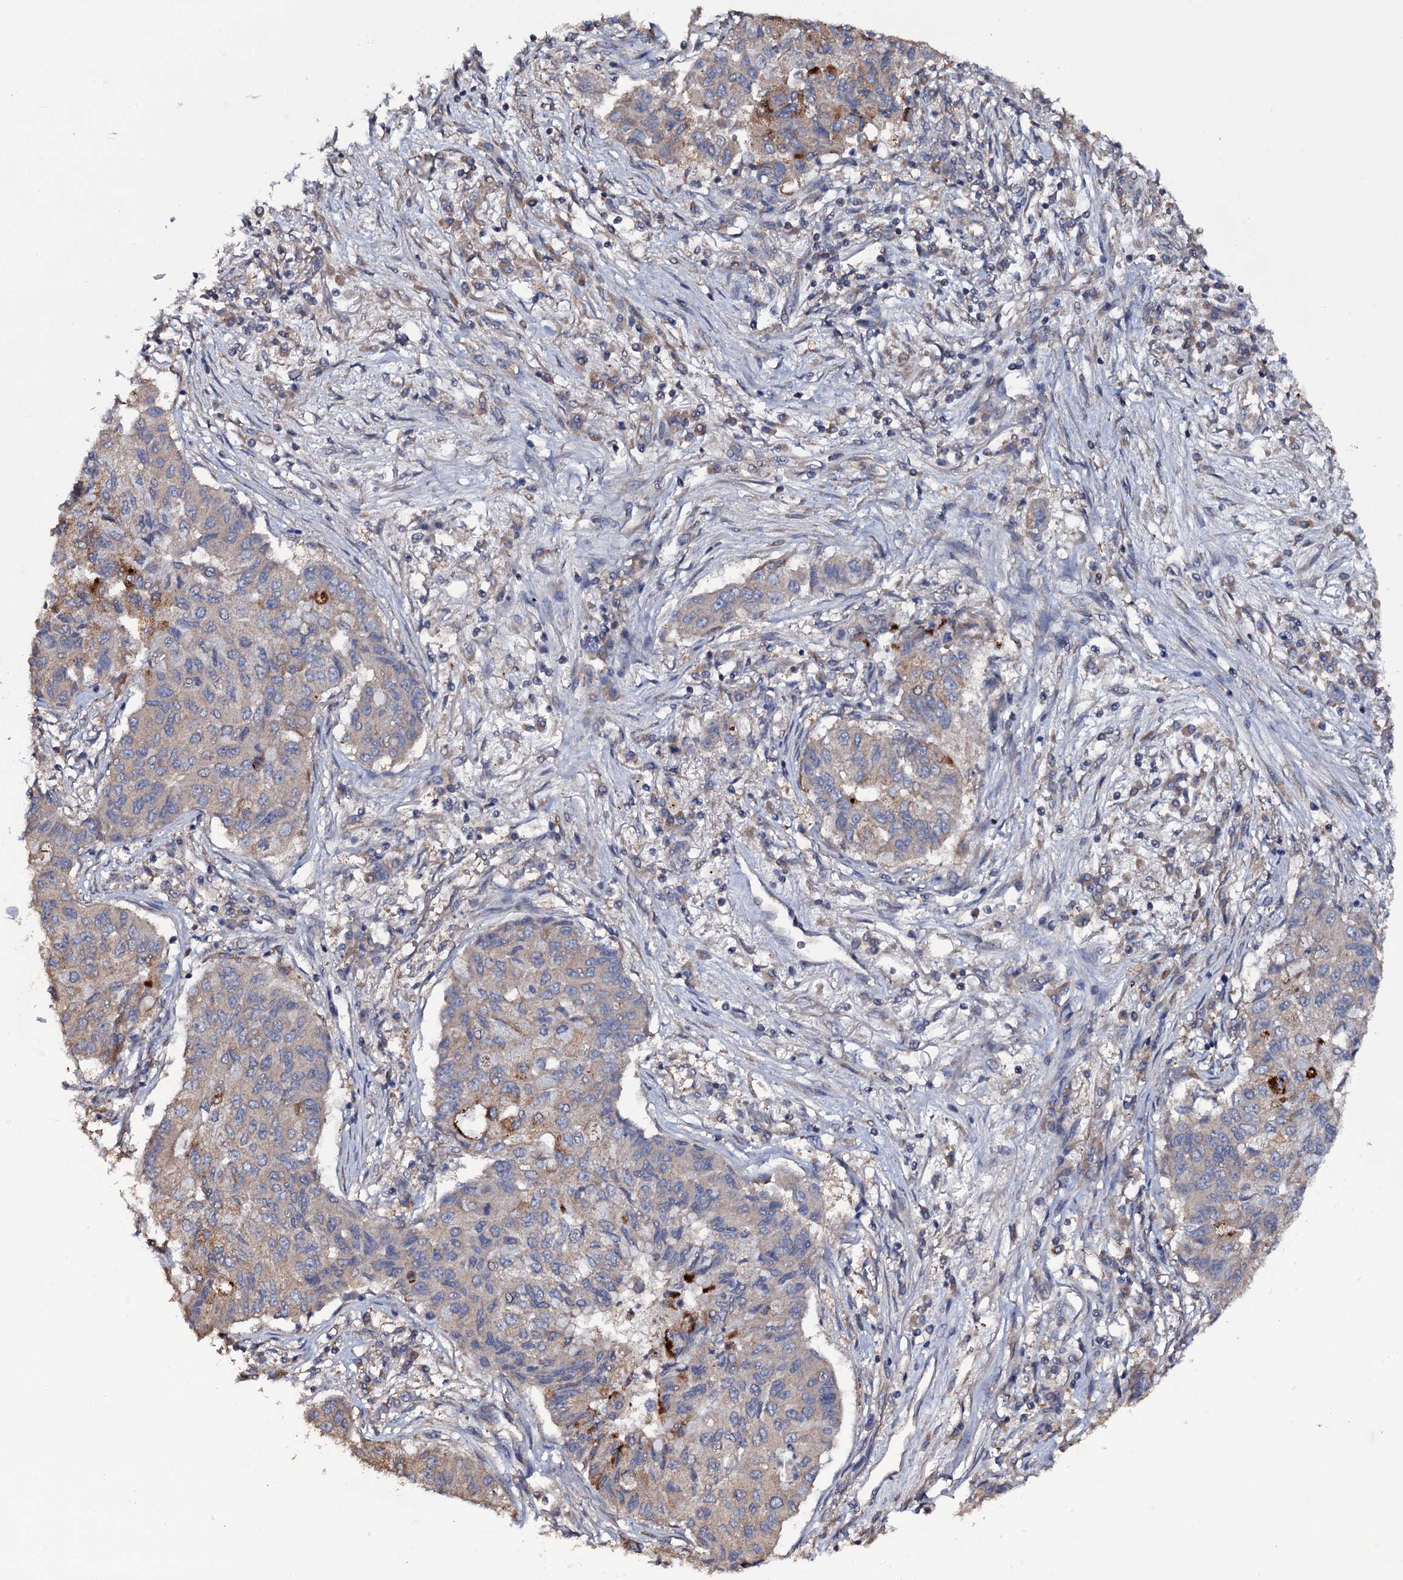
{"staining": {"intensity": "moderate", "quantity": "<25%", "location": "cytoplasmic/membranous"}, "tissue": "lung cancer", "cell_type": "Tumor cells", "image_type": "cancer", "snomed": [{"axis": "morphology", "description": "Squamous cell carcinoma, NOS"}, {"axis": "topography", "description": "Lung"}], "caption": "DAB (3,3'-diaminobenzidine) immunohistochemical staining of squamous cell carcinoma (lung) reveals moderate cytoplasmic/membranous protein positivity in approximately <25% of tumor cells. Using DAB (brown) and hematoxylin (blue) stains, captured at high magnification using brightfield microscopy.", "gene": "TTC23", "patient": {"sex": "male", "age": 74}}